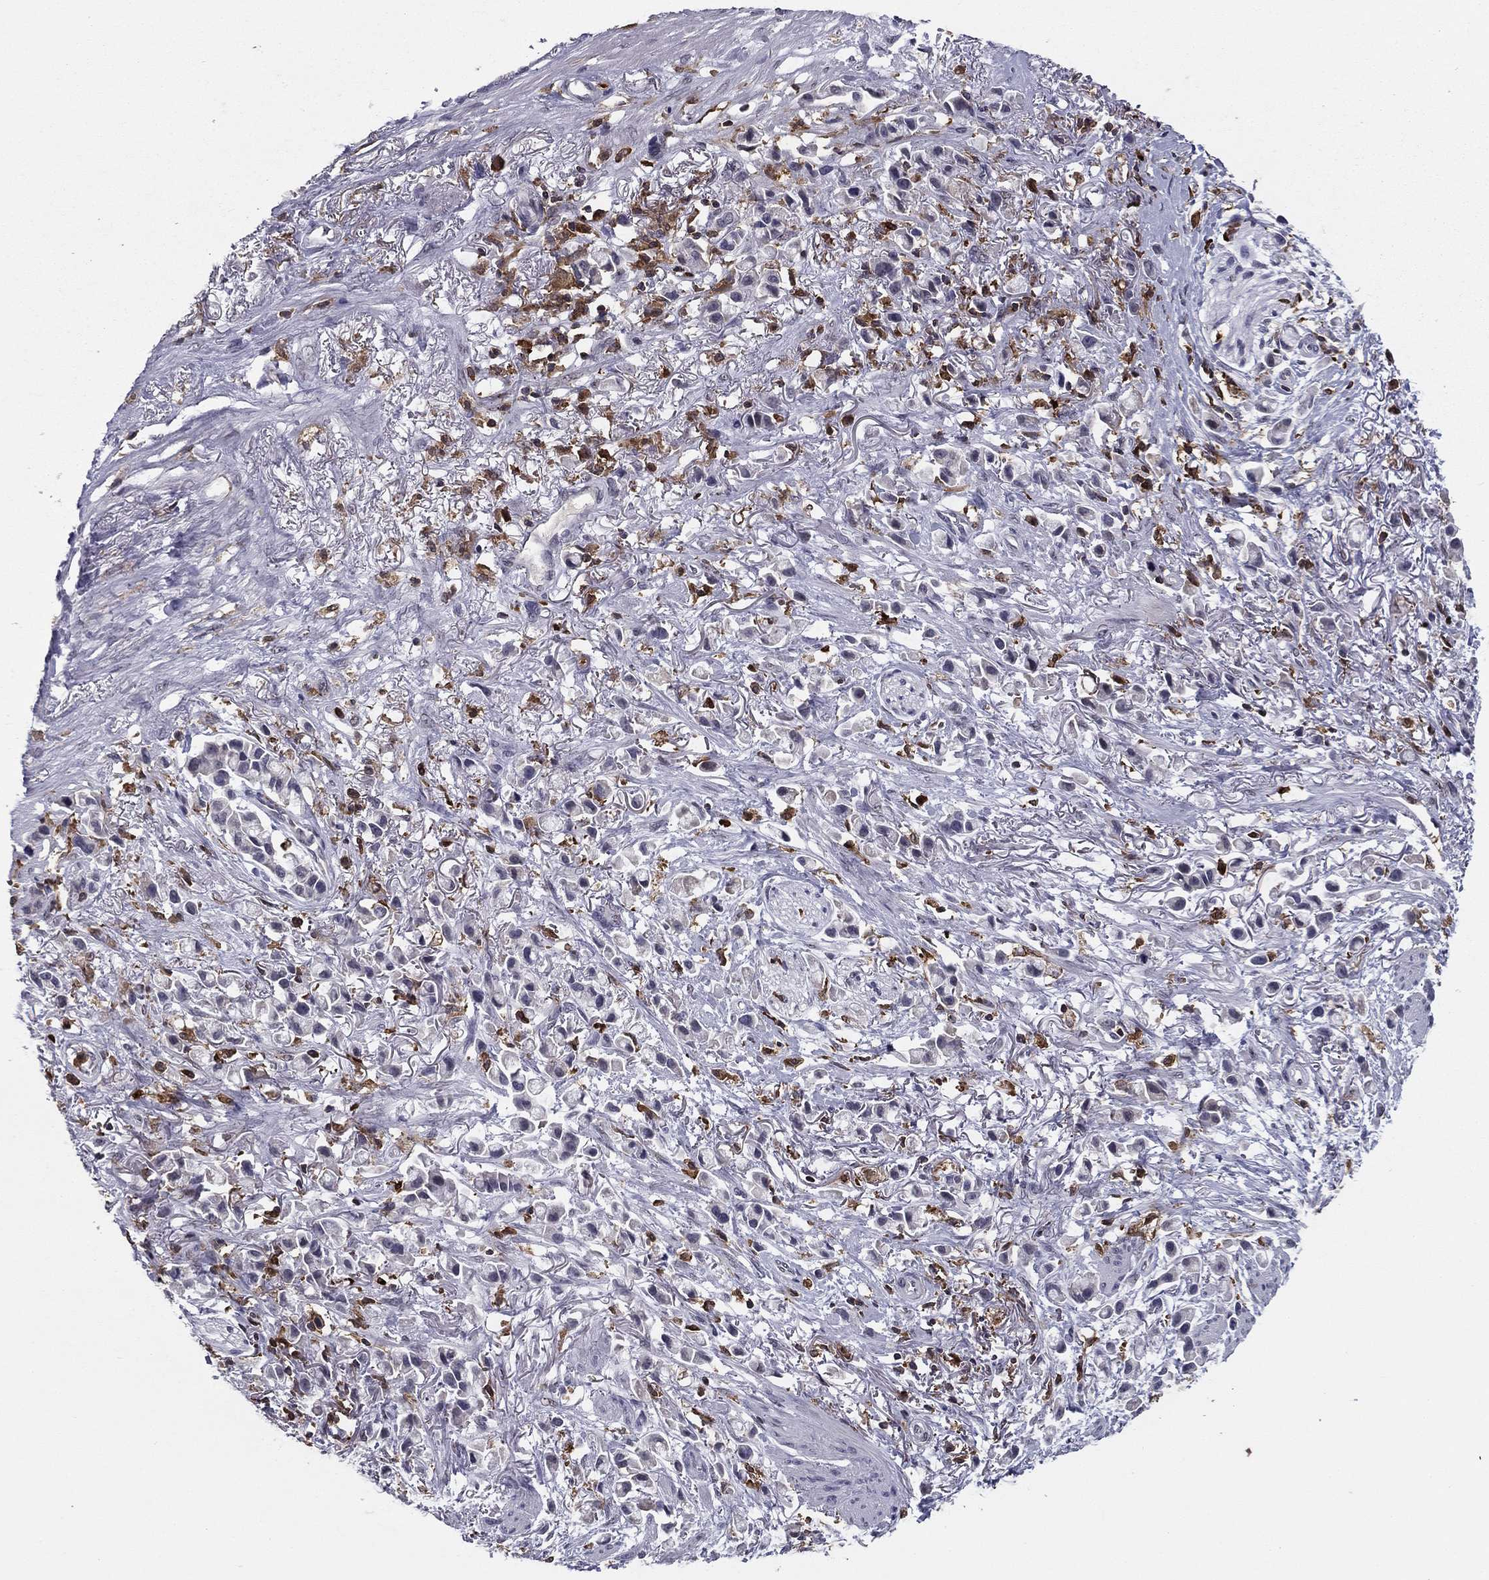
{"staining": {"intensity": "negative", "quantity": "none", "location": "none"}, "tissue": "stomach cancer", "cell_type": "Tumor cells", "image_type": "cancer", "snomed": [{"axis": "morphology", "description": "Adenocarcinoma, NOS"}, {"axis": "topography", "description": "Stomach"}], "caption": "Immunohistochemistry of stomach adenocarcinoma shows no positivity in tumor cells.", "gene": "PLCB2", "patient": {"sex": "female", "age": 81}}